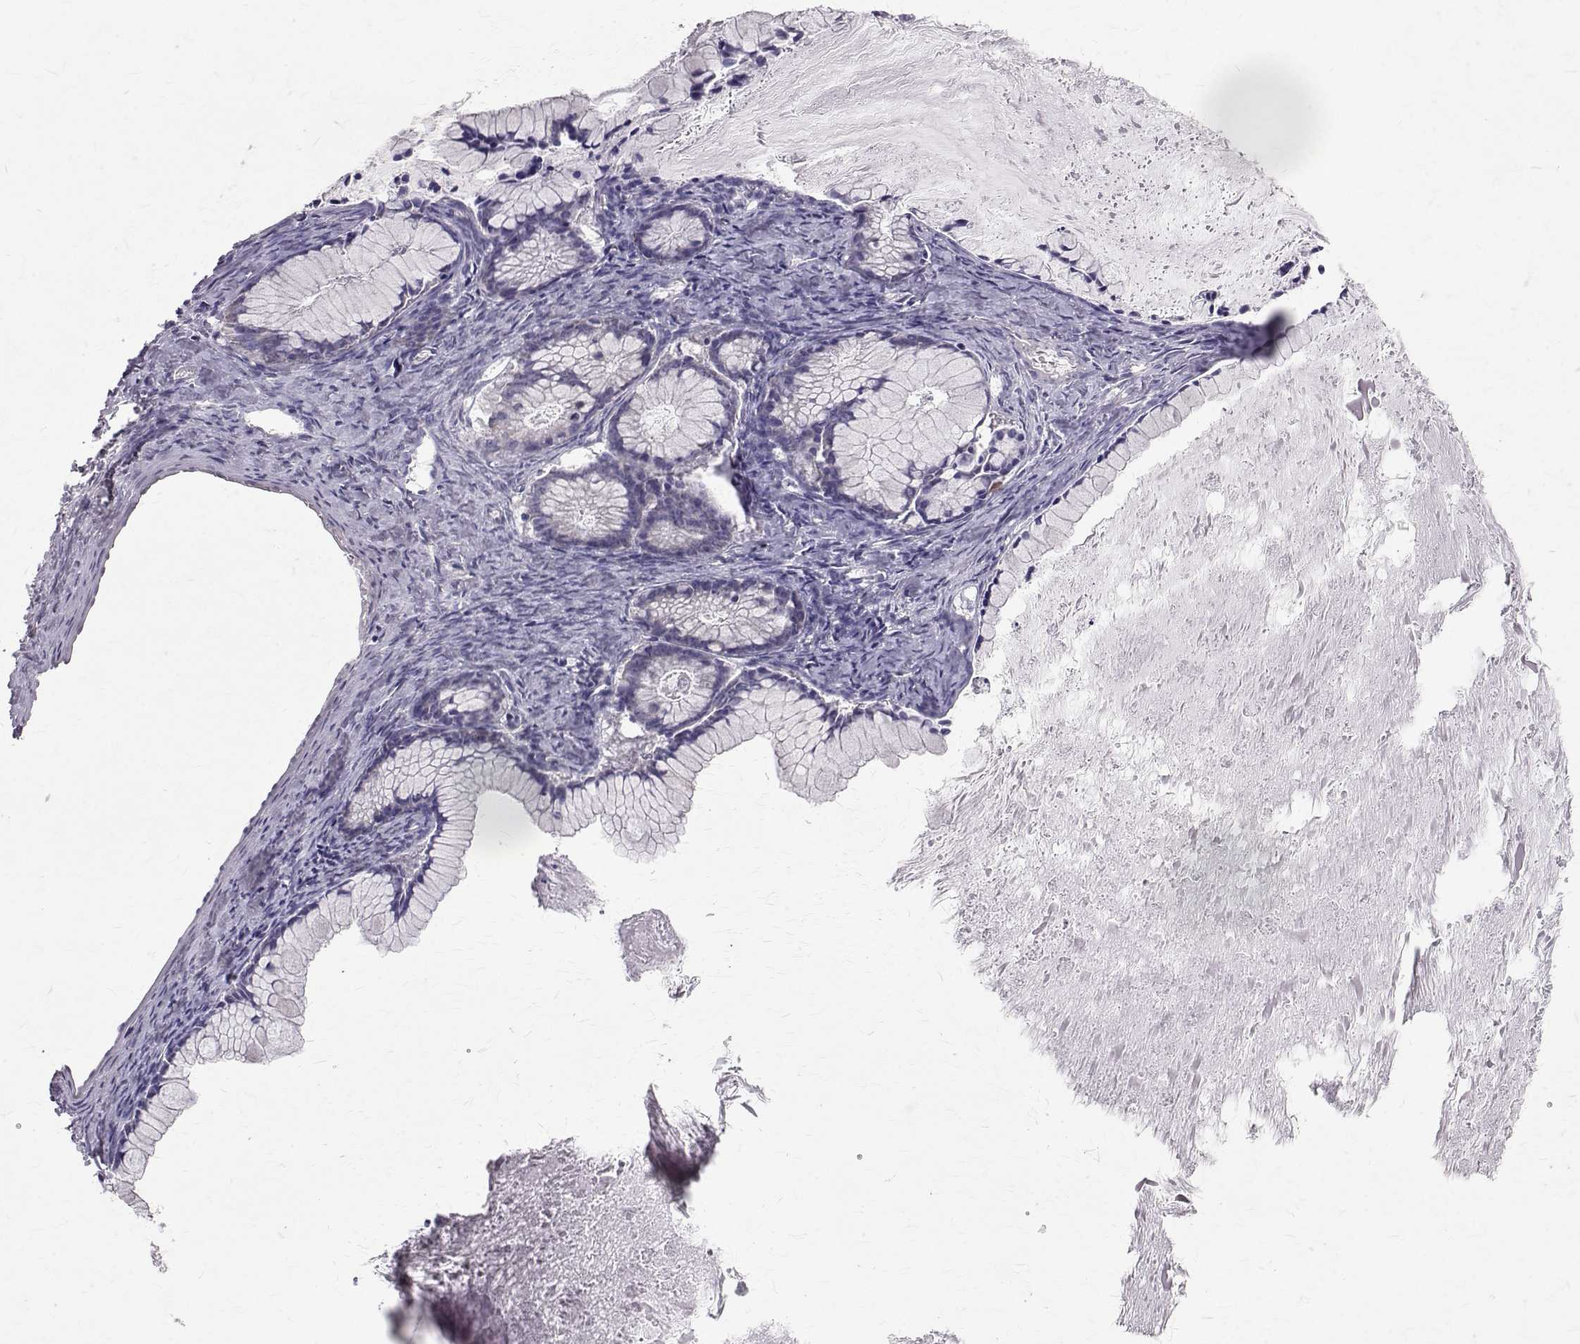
{"staining": {"intensity": "negative", "quantity": "none", "location": "none"}, "tissue": "ovarian cancer", "cell_type": "Tumor cells", "image_type": "cancer", "snomed": [{"axis": "morphology", "description": "Cystadenocarcinoma, mucinous, NOS"}, {"axis": "topography", "description": "Ovary"}], "caption": "This is an immunohistochemistry (IHC) photomicrograph of human ovarian cancer (mucinous cystadenocarcinoma). There is no expression in tumor cells.", "gene": "CCDC89", "patient": {"sex": "female", "age": 41}}